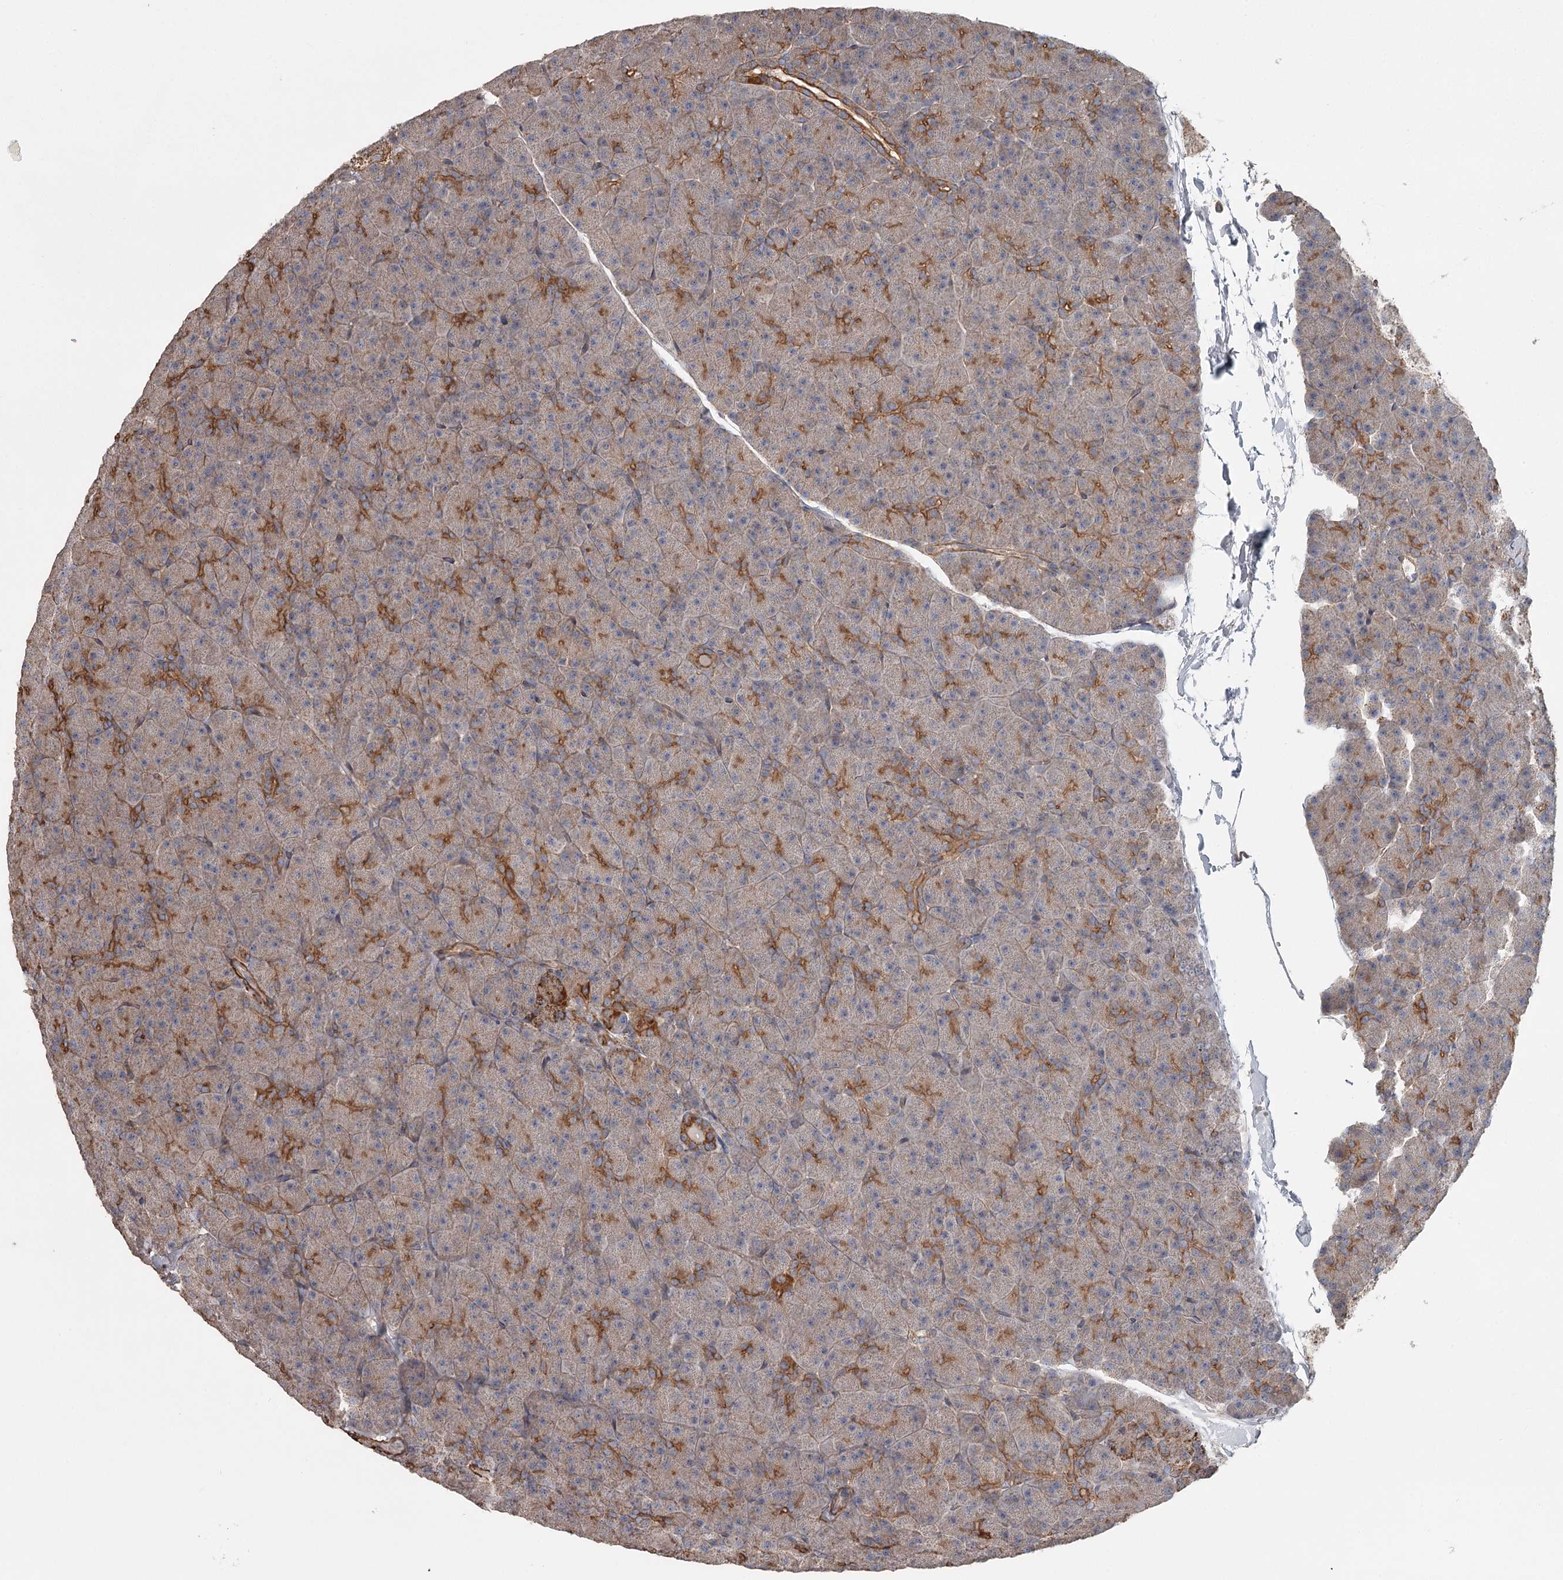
{"staining": {"intensity": "moderate", "quantity": ">75%", "location": "cytoplasmic/membranous"}, "tissue": "pancreas", "cell_type": "Exocrine glandular cells", "image_type": "normal", "snomed": [{"axis": "morphology", "description": "Normal tissue, NOS"}, {"axis": "topography", "description": "Pancreas"}], "caption": "Pancreas stained with DAB (3,3'-diaminobenzidine) immunohistochemistry exhibits medium levels of moderate cytoplasmic/membranous positivity in about >75% of exocrine glandular cells. (DAB = brown stain, brightfield microscopy at high magnification).", "gene": "DHRS9", "patient": {"sex": "male", "age": 36}}